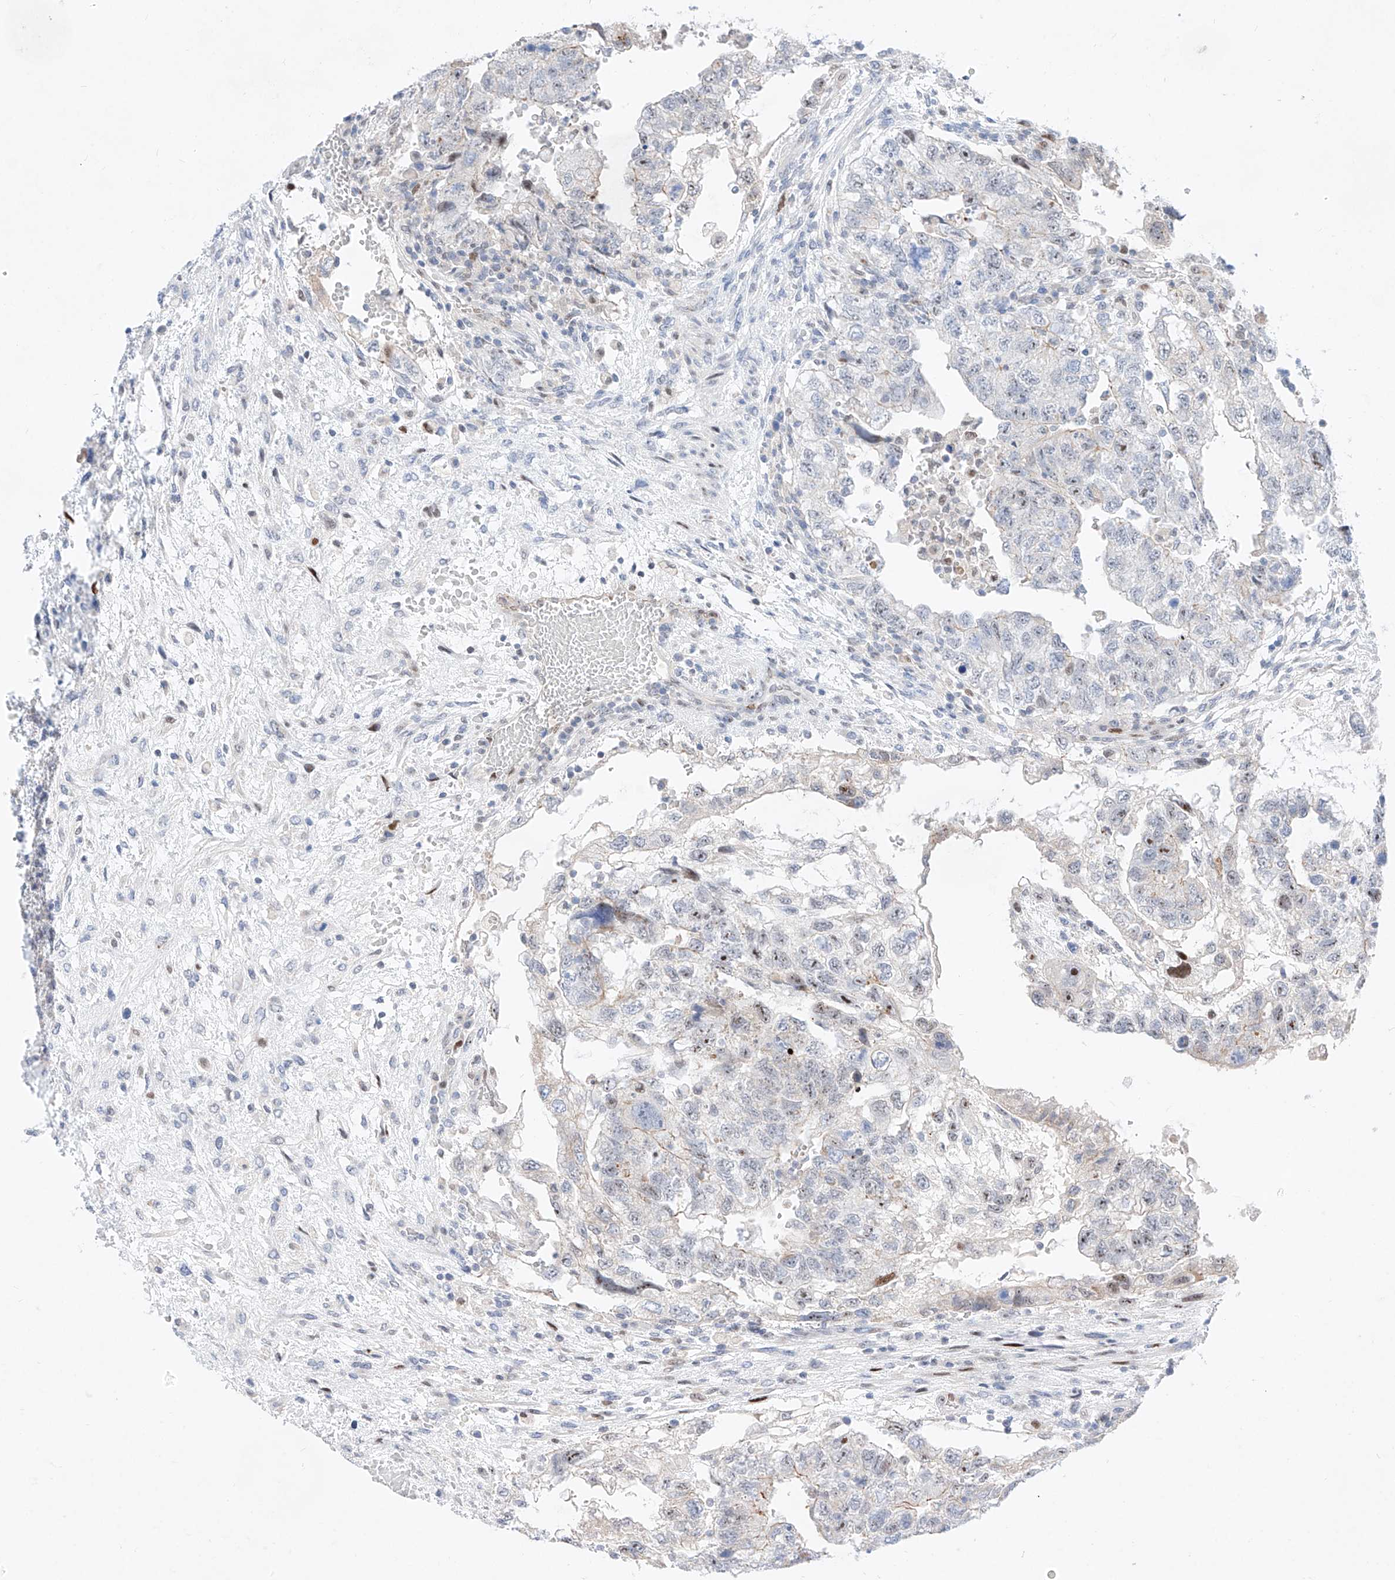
{"staining": {"intensity": "weak", "quantity": "25%-75%", "location": "nuclear"}, "tissue": "testis cancer", "cell_type": "Tumor cells", "image_type": "cancer", "snomed": [{"axis": "morphology", "description": "Carcinoma, Embryonal, NOS"}, {"axis": "topography", "description": "Testis"}], "caption": "Protein expression analysis of human testis embryonal carcinoma reveals weak nuclear staining in about 25%-75% of tumor cells.", "gene": "NT5C3B", "patient": {"sex": "male", "age": 36}}